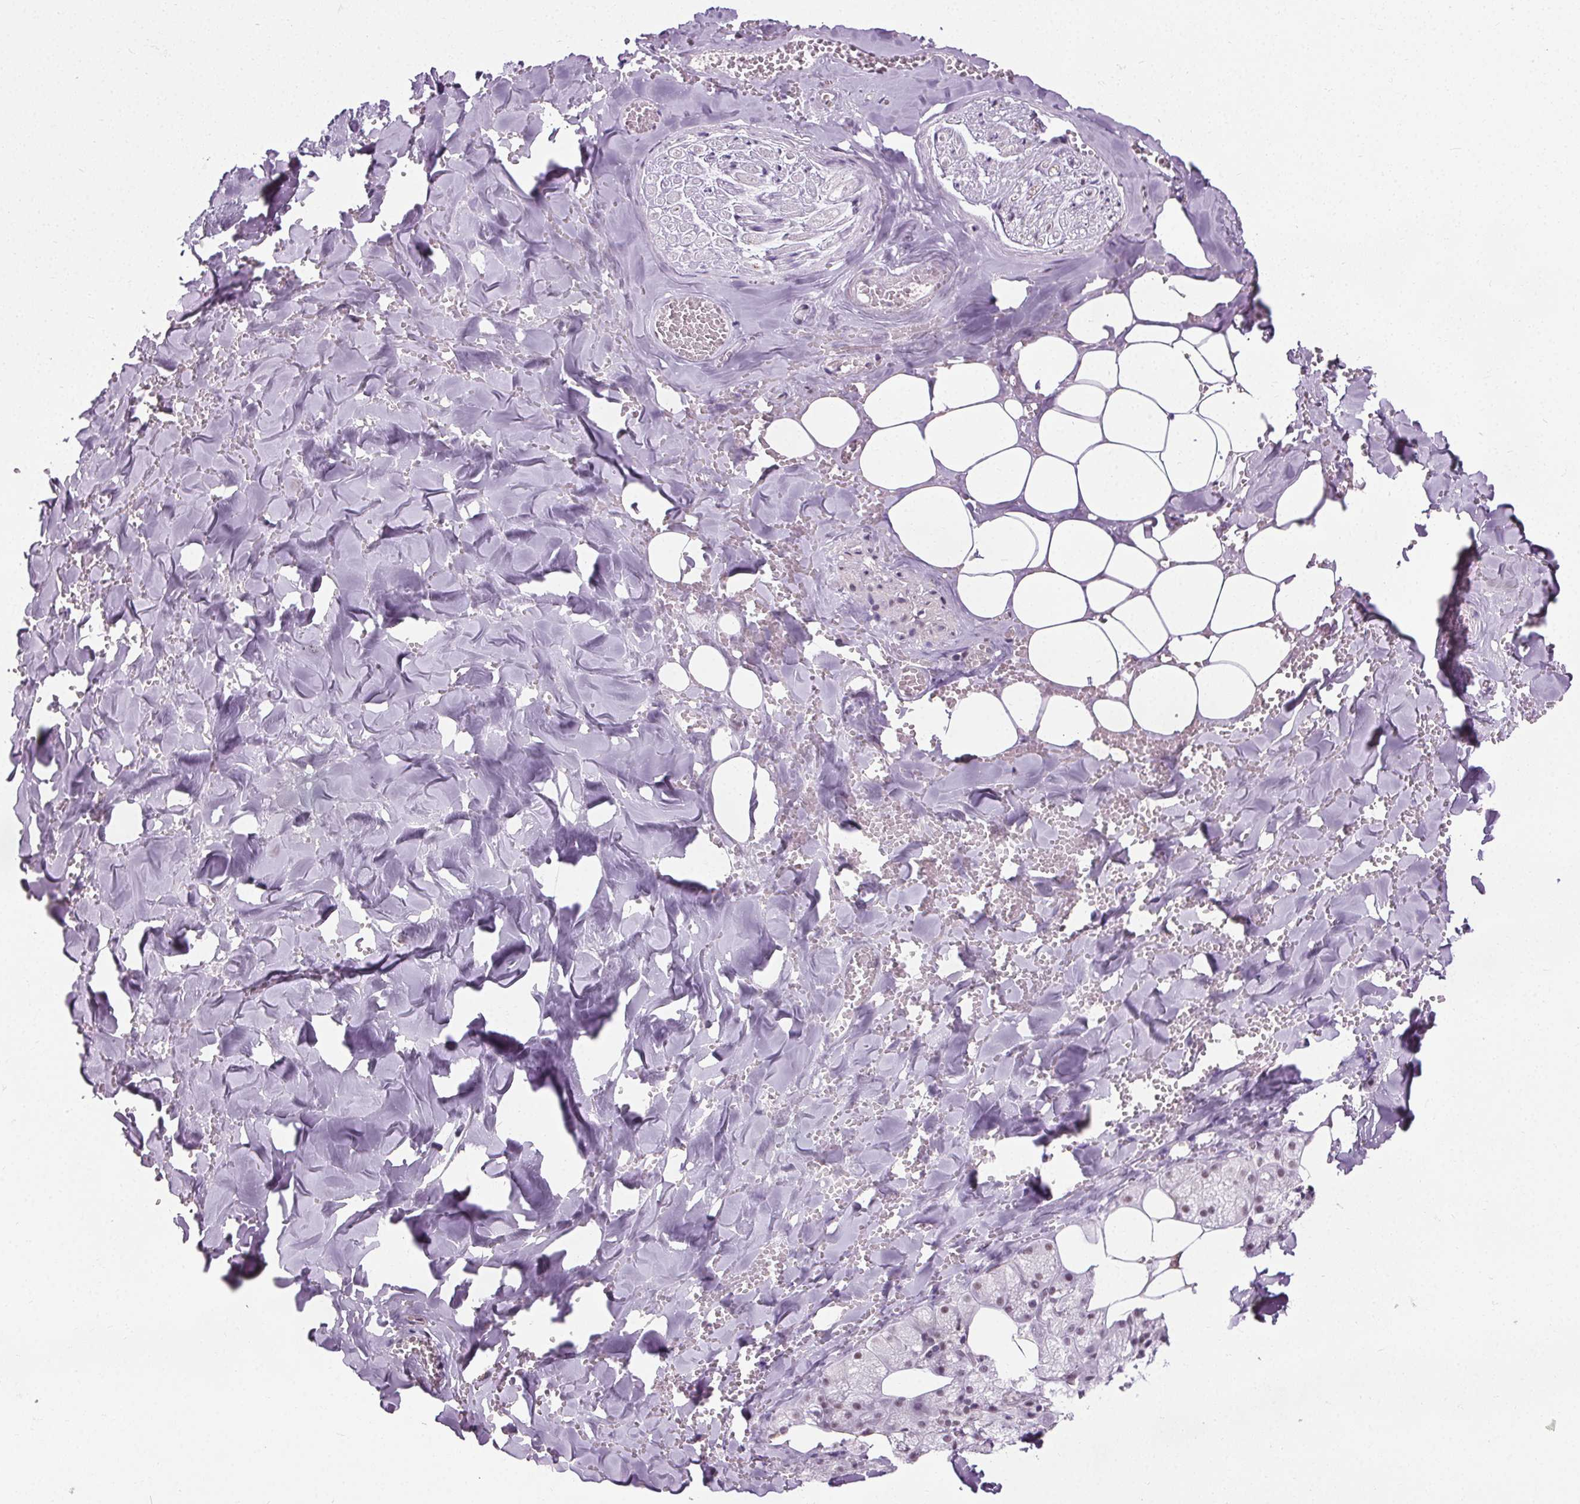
{"staining": {"intensity": "weak", "quantity": "<25%", "location": "cytoplasmic/membranous,nuclear"}, "tissue": "salivary gland", "cell_type": "Glandular cells", "image_type": "normal", "snomed": [{"axis": "morphology", "description": "Normal tissue, NOS"}, {"axis": "topography", "description": "Salivary gland"}, {"axis": "topography", "description": "Peripheral nerve tissue"}], "caption": "High power microscopy image of an immunohistochemistry (IHC) histopathology image of unremarkable salivary gland, revealing no significant expression in glandular cells. Nuclei are stained in blue.", "gene": "CEBPA", "patient": {"sex": "male", "age": 38}}